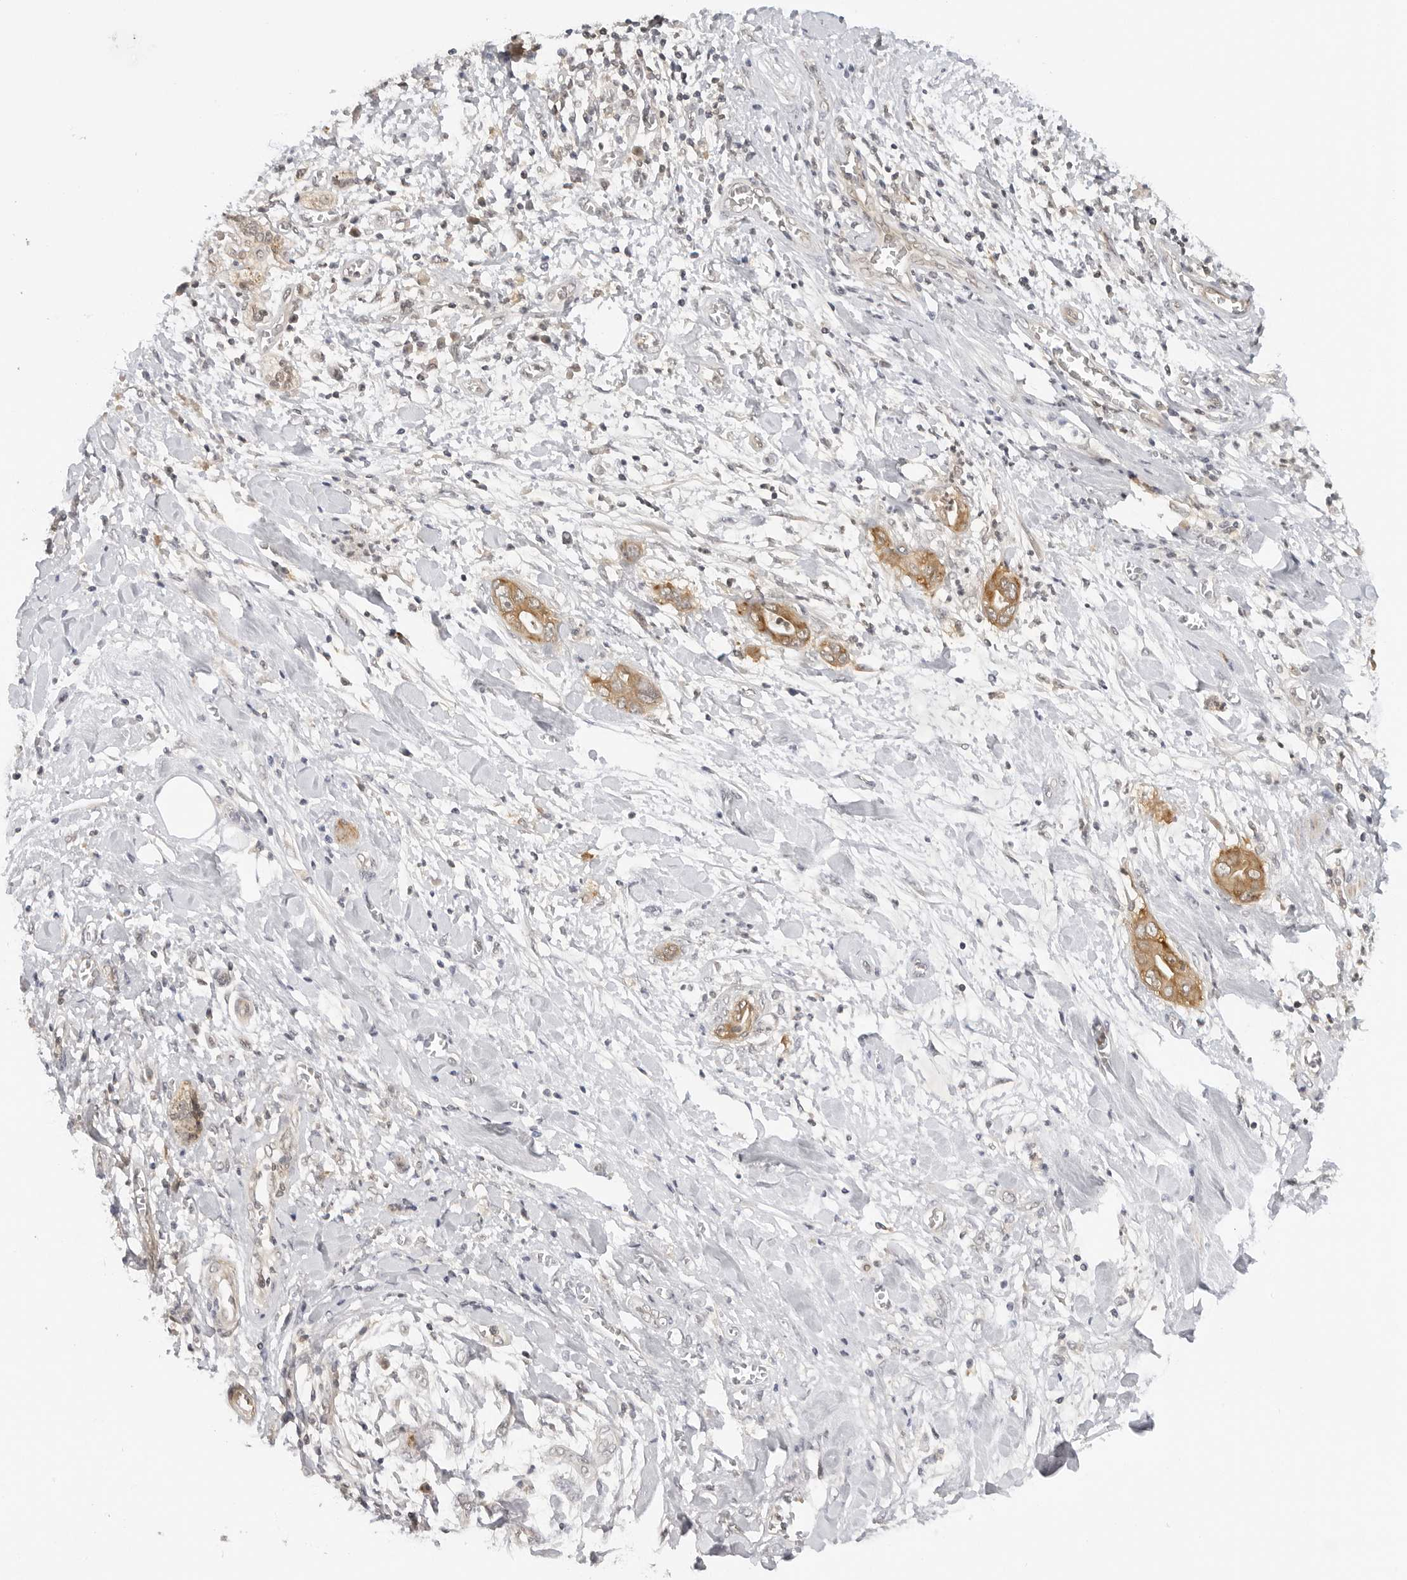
{"staining": {"intensity": "moderate", "quantity": ">75%", "location": "cytoplasmic/membranous"}, "tissue": "pancreatic cancer", "cell_type": "Tumor cells", "image_type": "cancer", "snomed": [{"axis": "morphology", "description": "Adenocarcinoma, NOS"}, {"axis": "topography", "description": "Pancreas"}], "caption": "A brown stain highlights moderate cytoplasmic/membranous staining of a protein in human pancreatic adenocarcinoma tumor cells. (DAB (3,3'-diaminobenzidine) IHC, brown staining for protein, blue staining for nuclei).", "gene": "MAP2K5", "patient": {"sex": "female", "age": 78}}